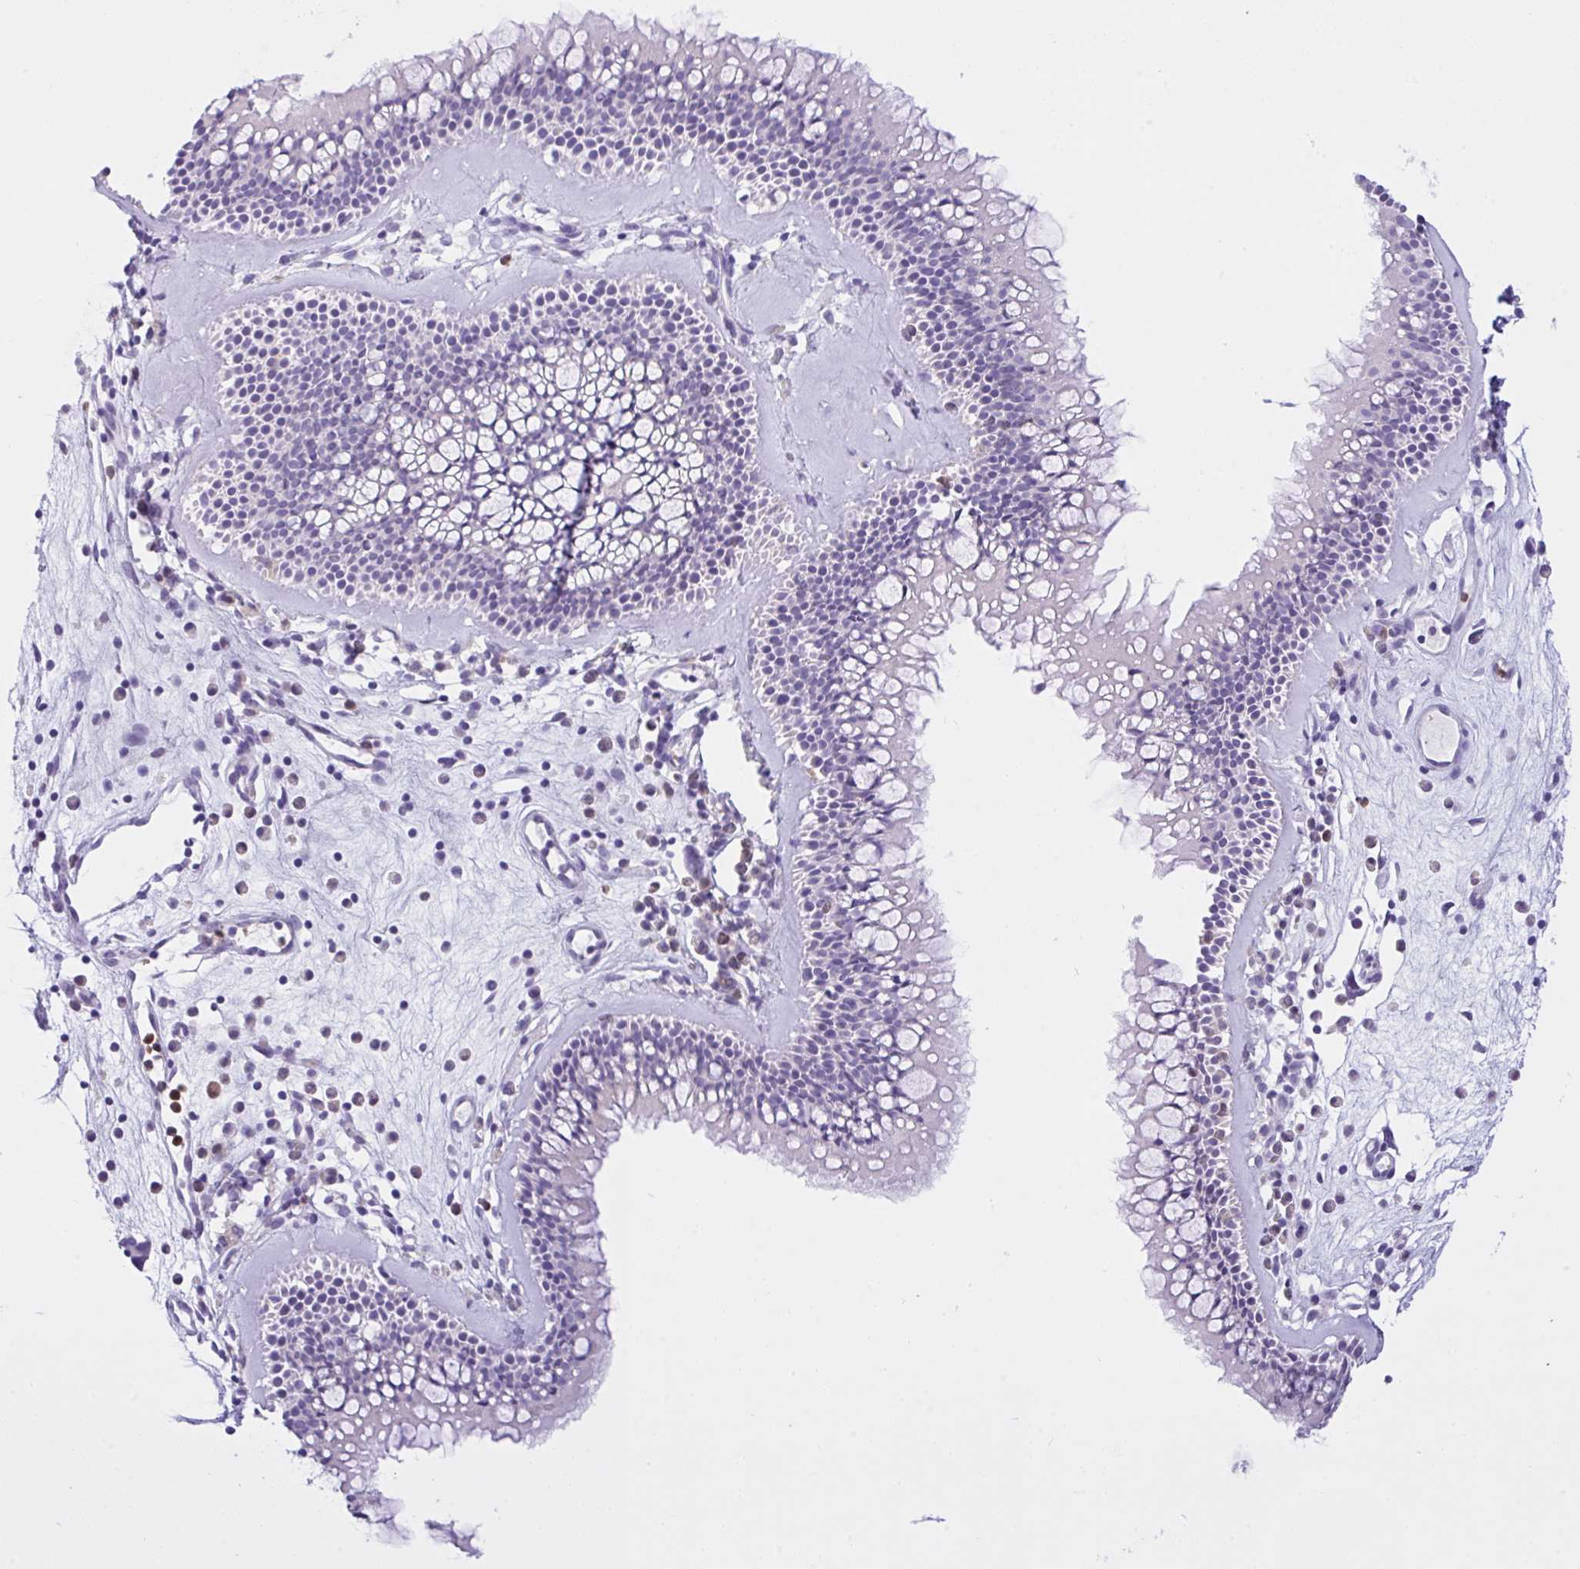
{"staining": {"intensity": "negative", "quantity": "none", "location": "none"}, "tissue": "nasopharynx", "cell_type": "Respiratory epithelial cells", "image_type": "normal", "snomed": [{"axis": "morphology", "description": "Normal tissue, NOS"}, {"axis": "topography", "description": "Nasopharynx"}], "caption": "A photomicrograph of human nasopharynx is negative for staining in respiratory epithelial cells. (Stains: DAB (3,3'-diaminobenzidine) IHC with hematoxylin counter stain, Microscopy: brightfield microscopy at high magnification).", "gene": "NCF1", "patient": {"sex": "female", "age": 39}}